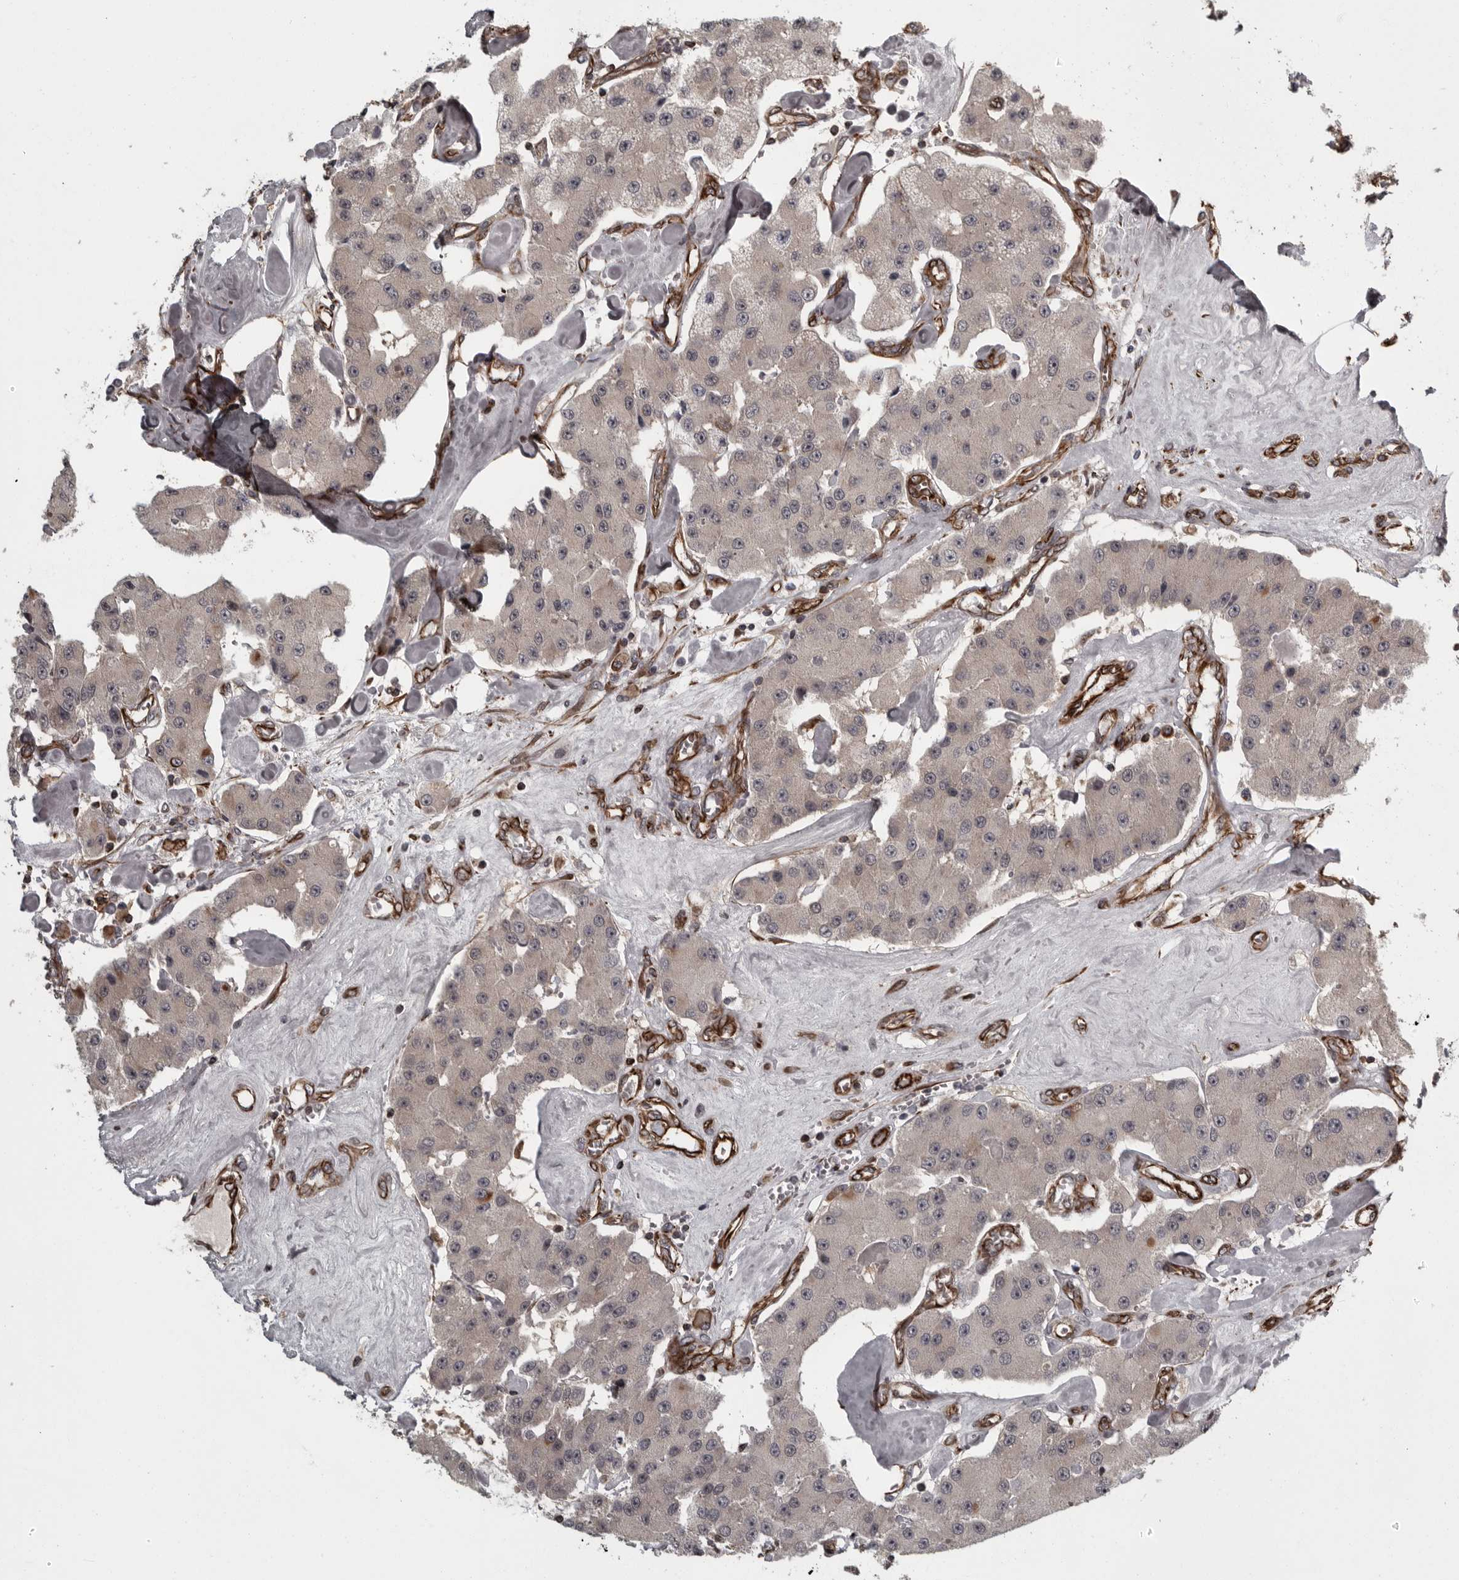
{"staining": {"intensity": "negative", "quantity": "none", "location": "none"}, "tissue": "carcinoid", "cell_type": "Tumor cells", "image_type": "cancer", "snomed": [{"axis": "morphology", "description": "Carcinoid, malignant, NOS"}, {"axis": "topography", "description": "Pancreas"}], "caption": "Immunohistochemistry histopathology image of human carcinoid (malignant) stained for a protein (brown), which demonstrates no staining in tumor cells.", "gene": "FAAP100", "patient": {"sex": "male", "age": 41}}